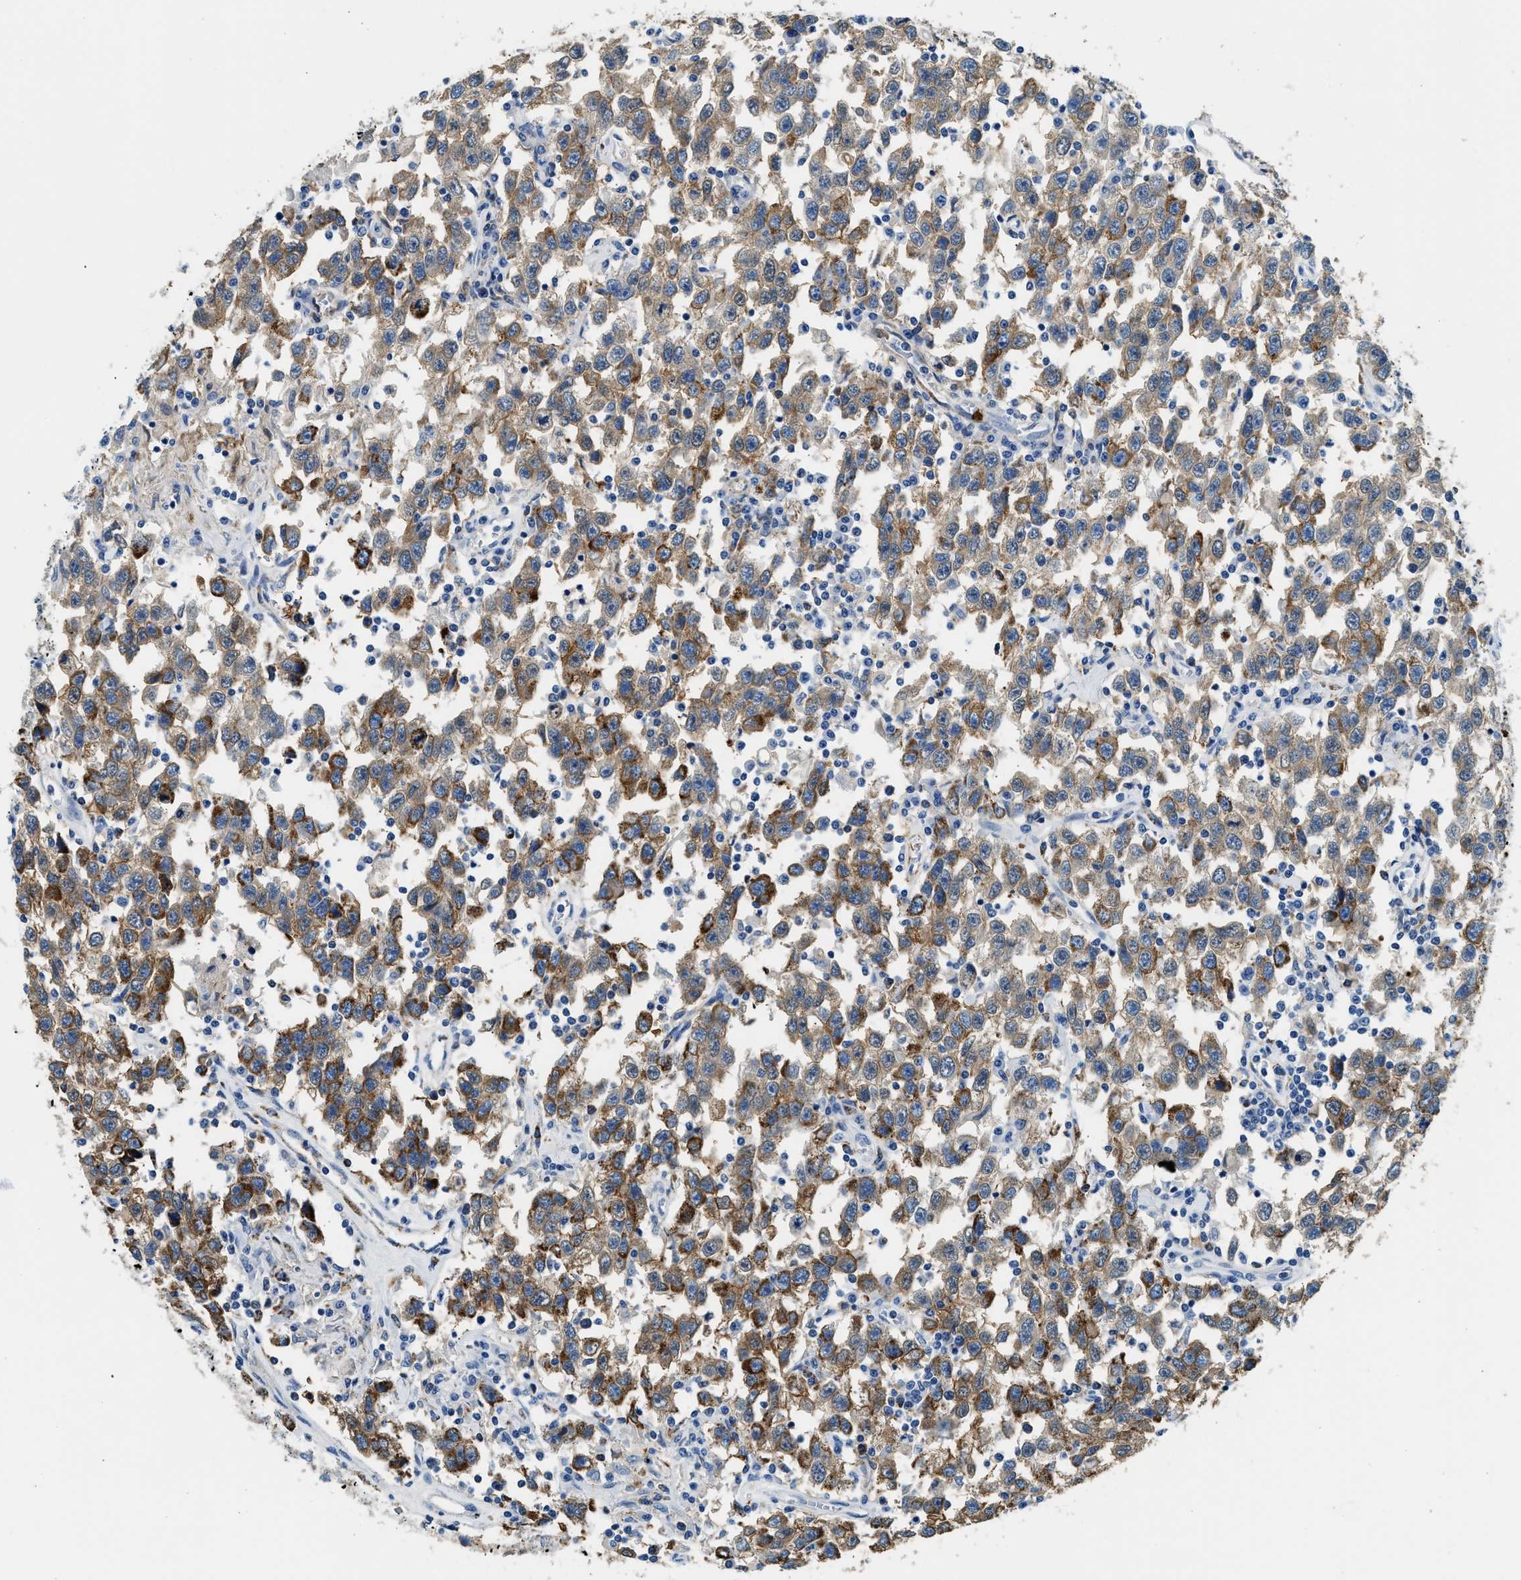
{"staining": {"intensity": "moderate", "quantity": "25%-75%", "location": "cytoplasmic/membranous"}, "tissue": "testis cancer", "cell_type": "Tumor cells", "image_type": "cancer", "snomed": [{"axis": "morphology", "description": "Seminoma, NOS"}, {"axis": "topography", "description": "Testis"}], "caption": "Testis cancer (seminoma) stained with DAB immunohistochemistry reveals medium levels of moderate cytoplasmic/membranous positivity in approximately 25%-75% of tumor cells.", "gene": "ANXA3", "patient": {"sex": "male", "age": 41}}